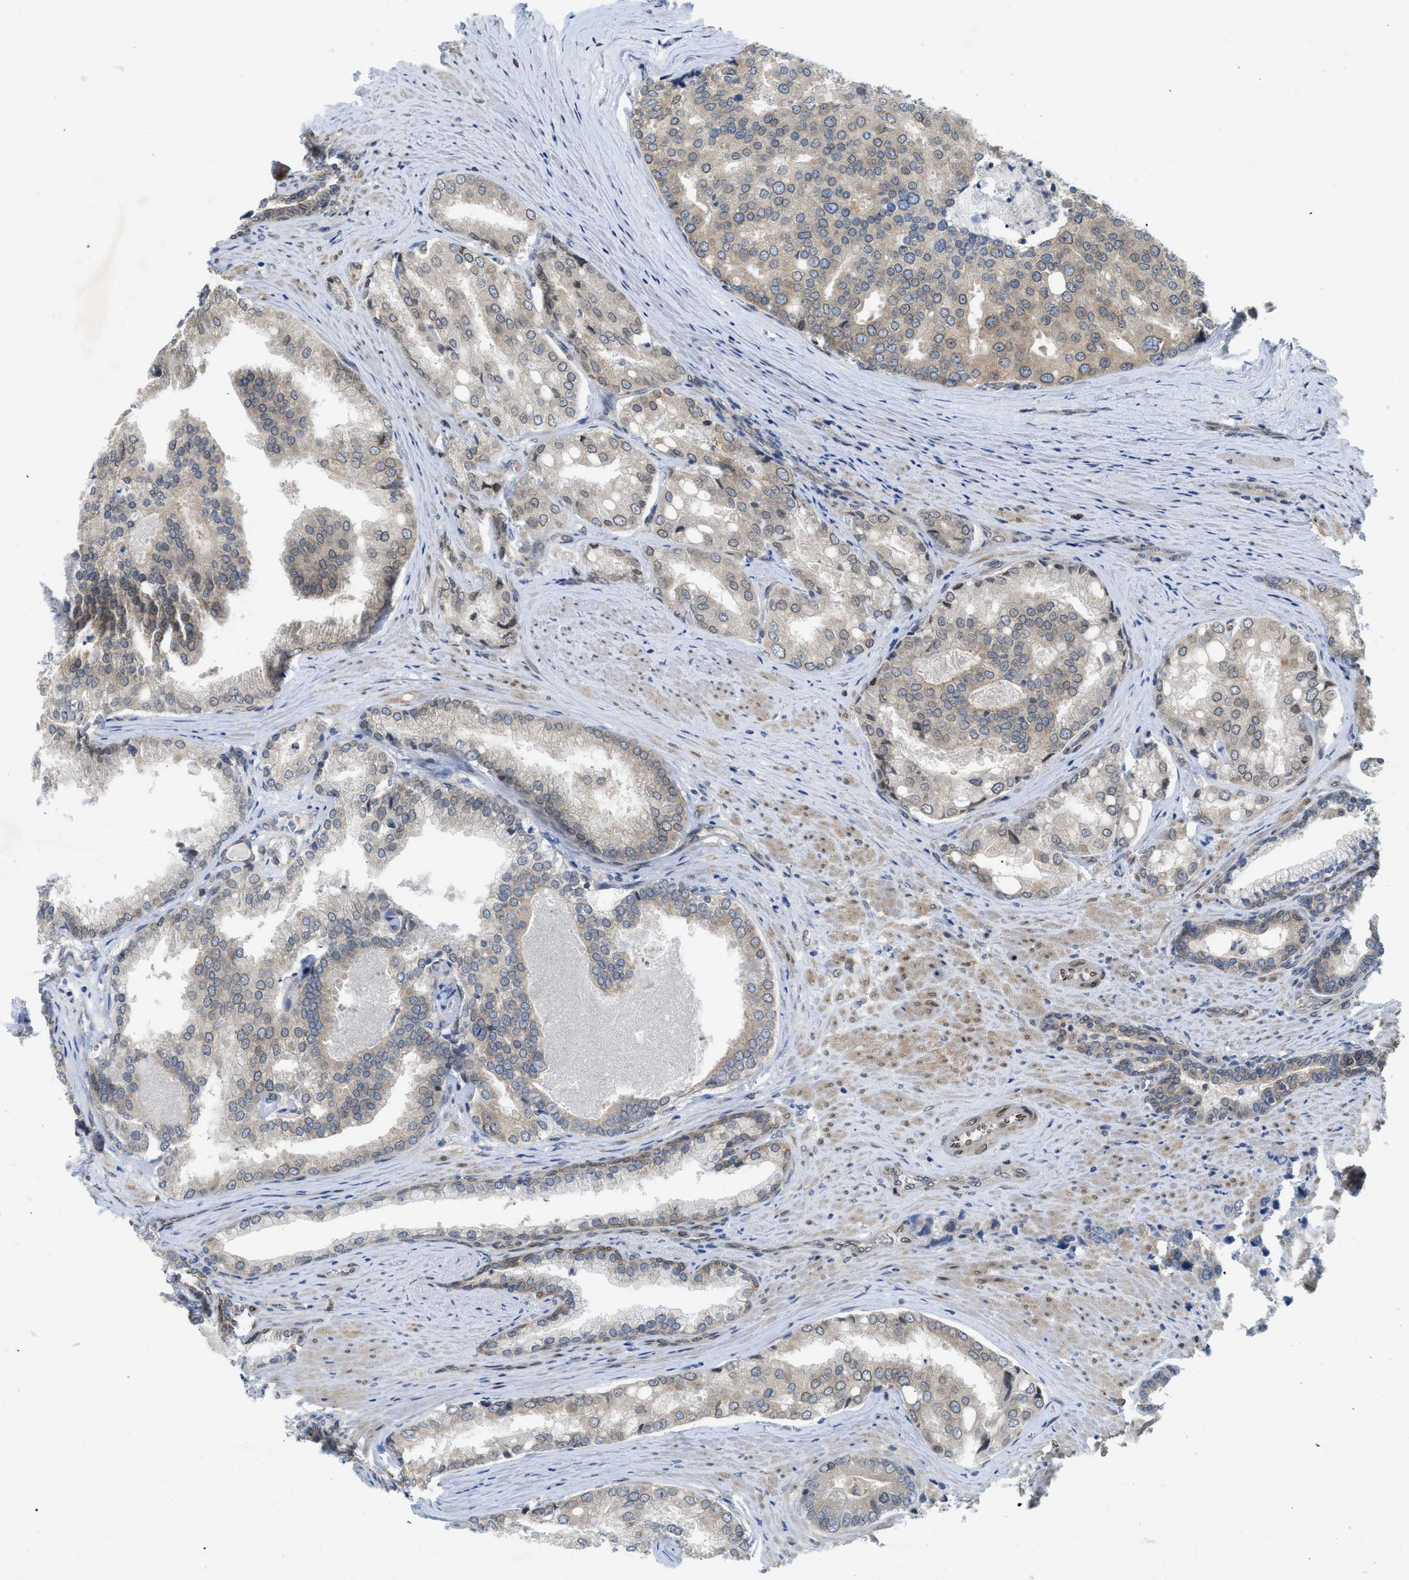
{"staining": {"intensity": "weak", "quantity": "<25%", "location": "cytoplasmic/membranous"}, "tissue": "prostate cancer", "cell_type": "Tumor cells", "image_type": "cancer", "snomed": [{"axis": "morphology", "description": "Adenocarcinoma, High grade"}, {"axis": "topography", "description": "Prostate"}], "caption": "Tumor cells show no significant protein staining in high-grade adenocarcinoma (prostate). The staining was performed using DAB to visualize the protein expression in brown, while the nuclei were stained in blue with hematoxylin (Magnification: 20x).", "gene": "EIF2AK3", "patient": {"sex": "male", "age": 50}}